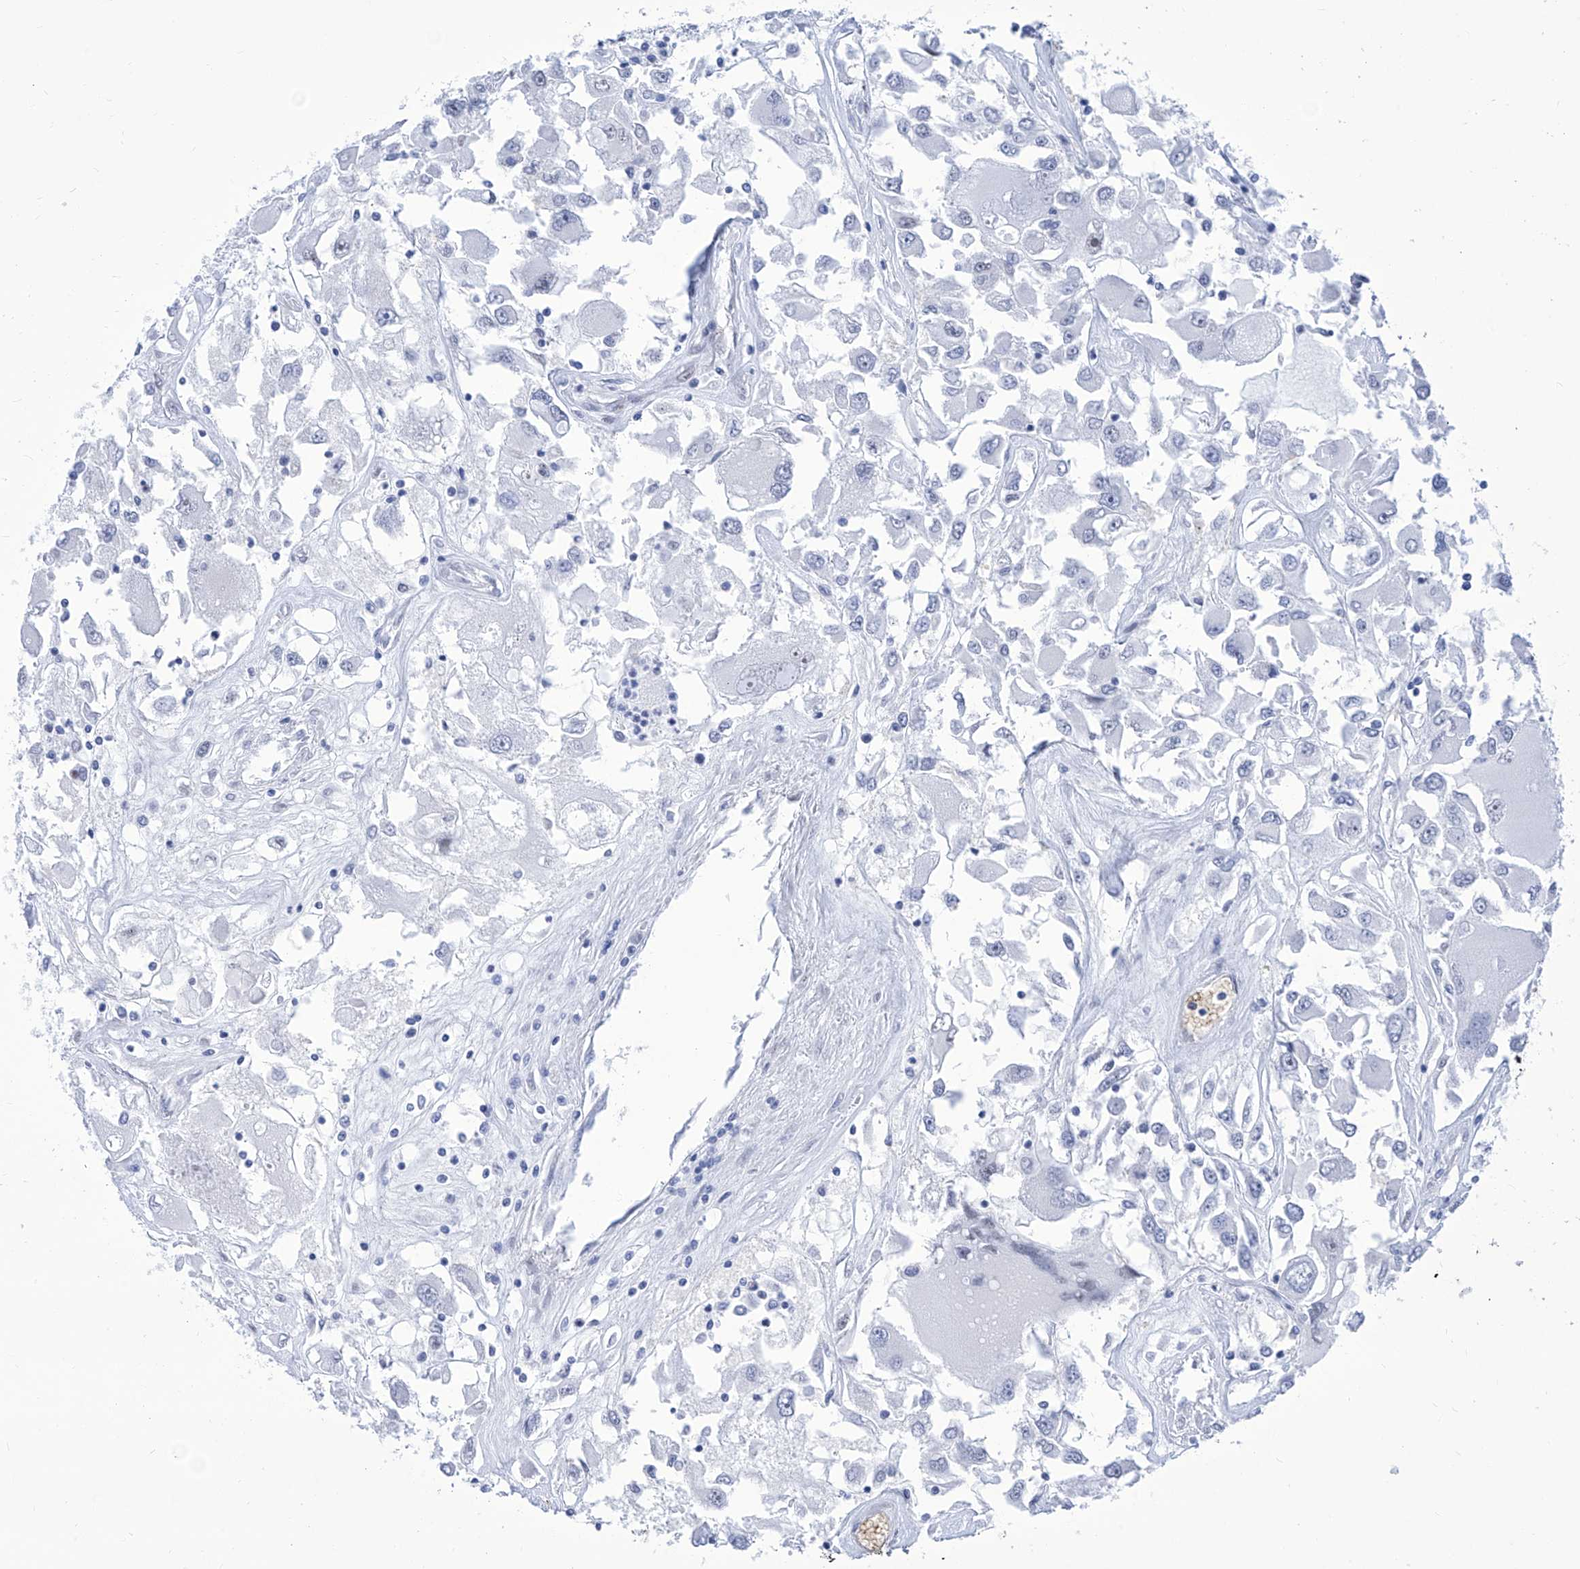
{"staining": {"intensity": "negative", "quantity": "none", "location": "none"}, "tissue": "renal cancer", "cell_type": "Tumor cells", "image_type": "cancer", "snomed": [{"axis": "morphology", "description": "Adenocarcinoma, NOS"}, {"axis": "topography", "description": "Kidney"}], "caption": "The micrograph displays no significant expression in tumor cells of renal cancer (adenocarcinoma). (DAB immunohistochemistry visualized using brightfield microscopy, high magnification).", "gene": "SART1", "patient": {"sex": "female", "age": 52}}